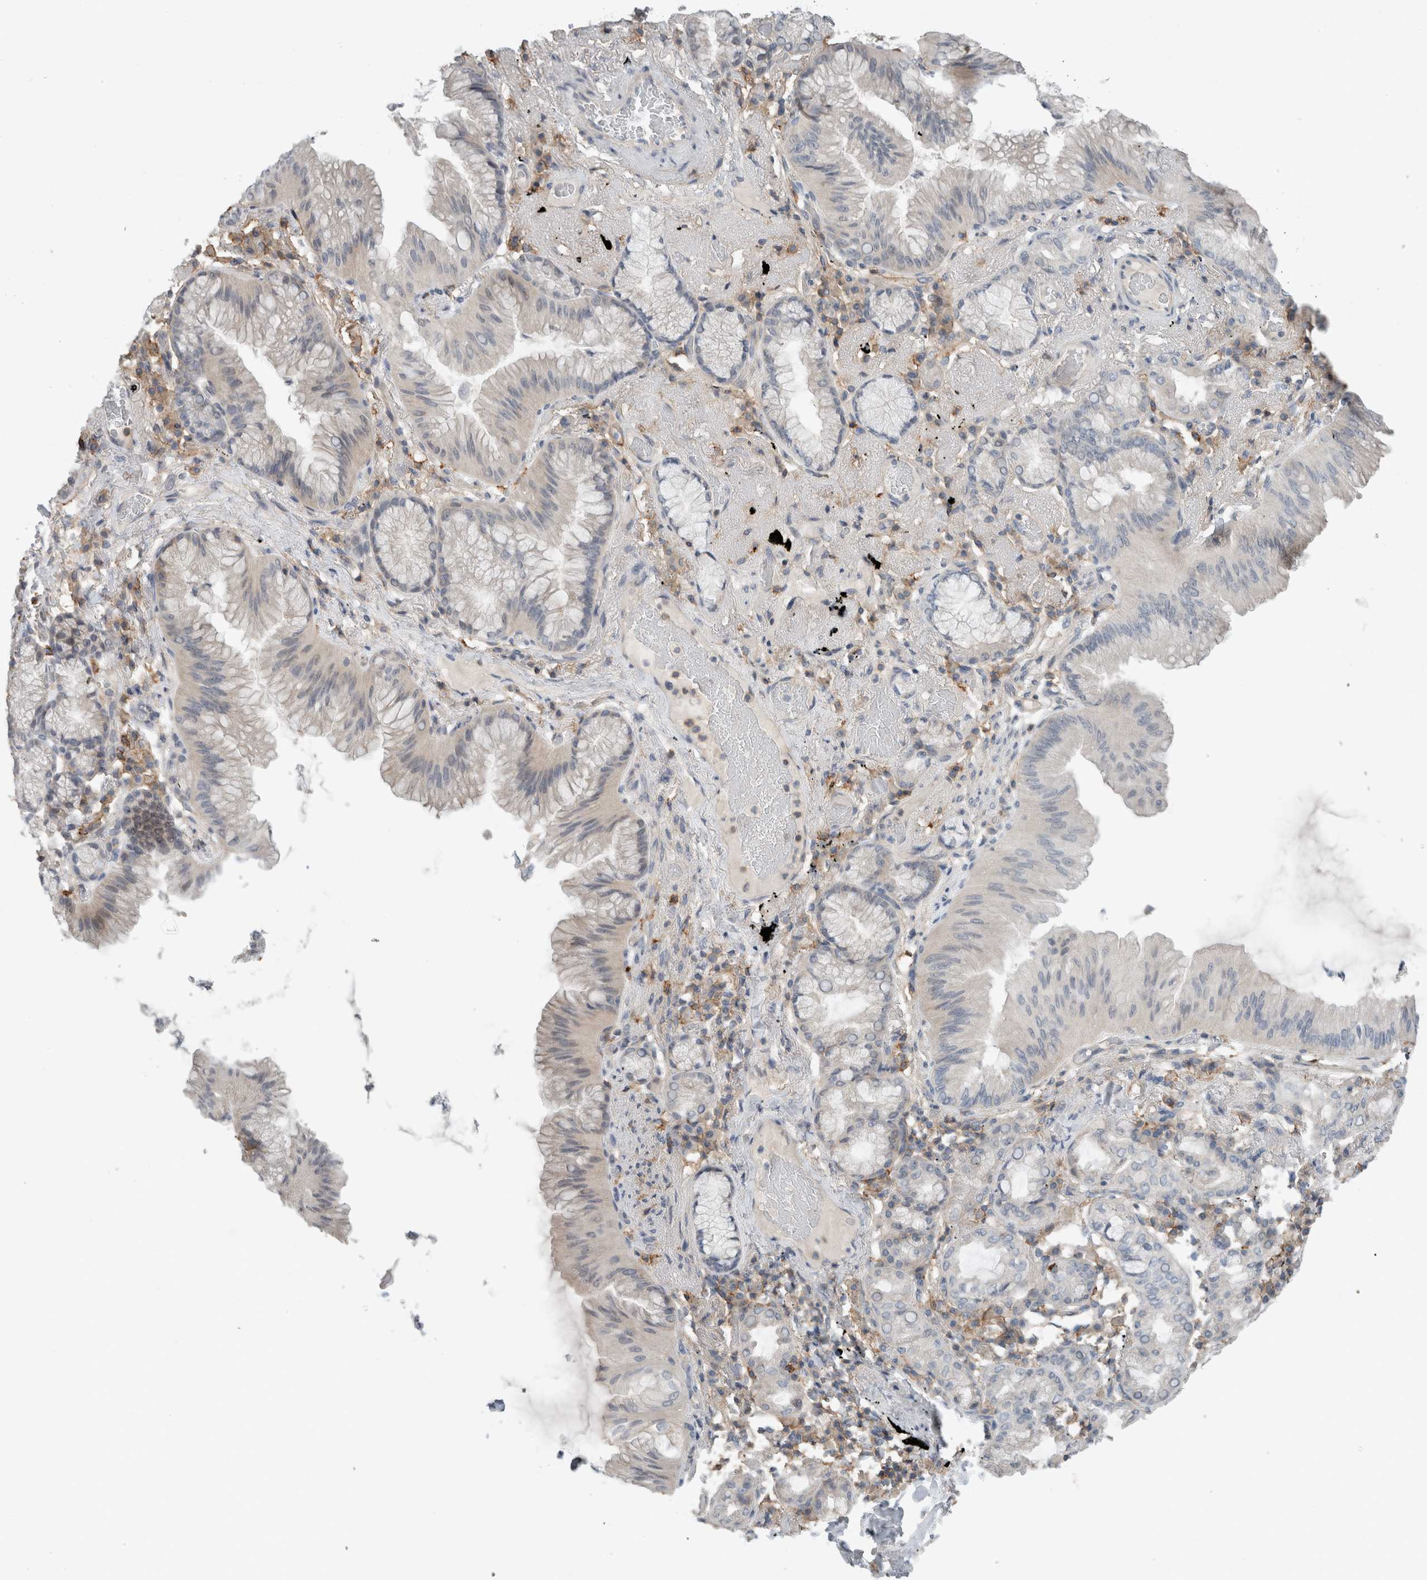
{"staining": {"intensity": "negative", "quantity": "none", "location": "none"}, "tissue": "lung cancer", "cell_type": "Tumor cells", "image_type": "cancer", "snomed": [{"axis": "morphology", "description": "Adenocarcinoma, NOS"}, {"axis": "topography", "description": "Lung"}], "caption": "DAB immunohistochemical staining of human lung cancer (adenocarcinoma) reveals no significant positivity in tumor cells.", "gene": "ERCC6L2", "patient": {"sex": "female", "age": 70}}